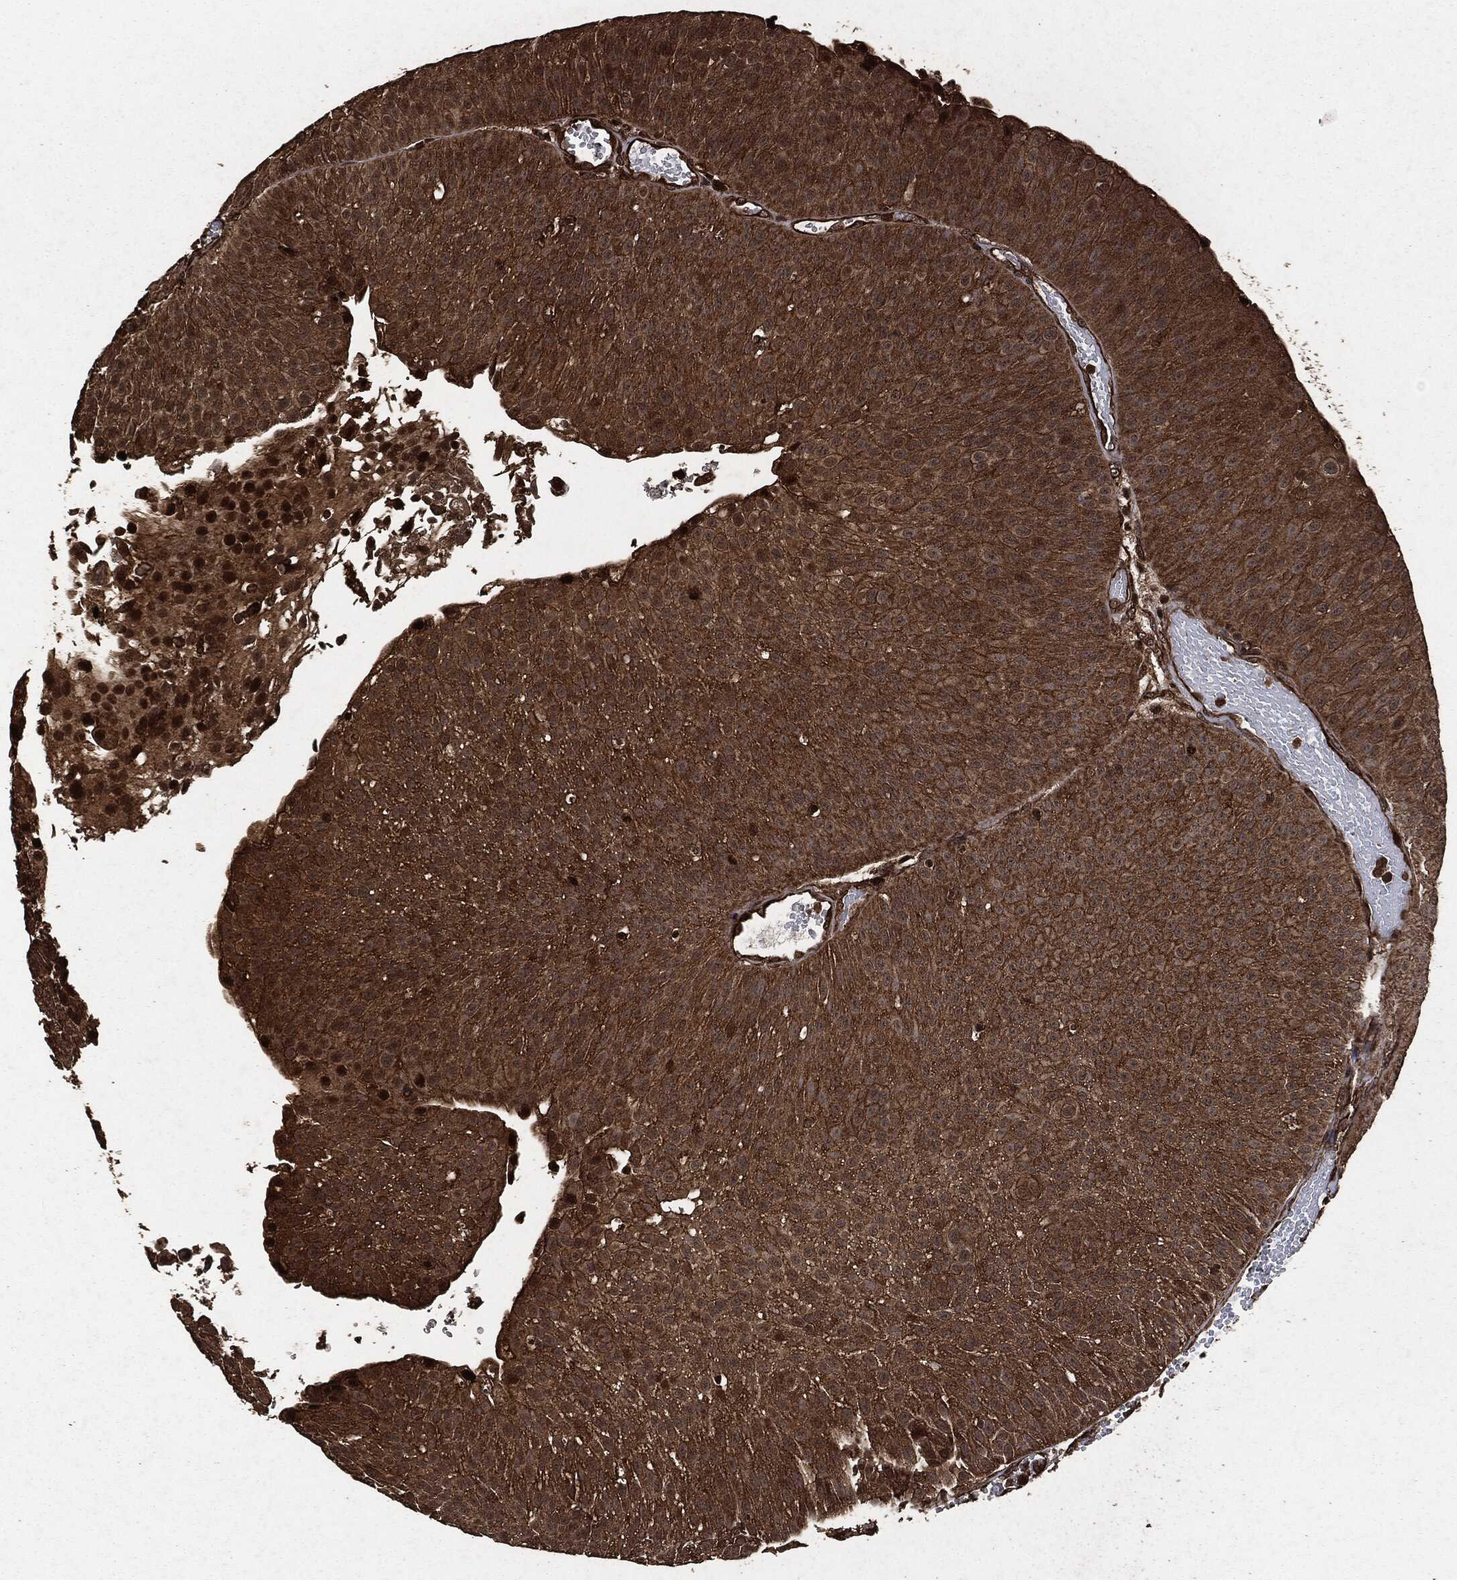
{"staining": {"intensity": "strong", "quantity": ">75%", "location": "cytoplasmic/membranous"}, "tissue": "urothelial cancer", "cell_type": "Tumor cells", "image_type": "cancer", "snomed": [{"axis": "morphology", "description": "Urothelial carcinoma, Low grade"}, {"axis": "topography", "description": "Urinary bladder"}], "caption": "IHC micrograph of urothelial cancer stained for a protein (brown), which shows high levels of strong cytoplasmic/membranous staining in about >75% of tumor cells.", "gene": "HRAS", "patient": {"sex": "male", "age": 65}}